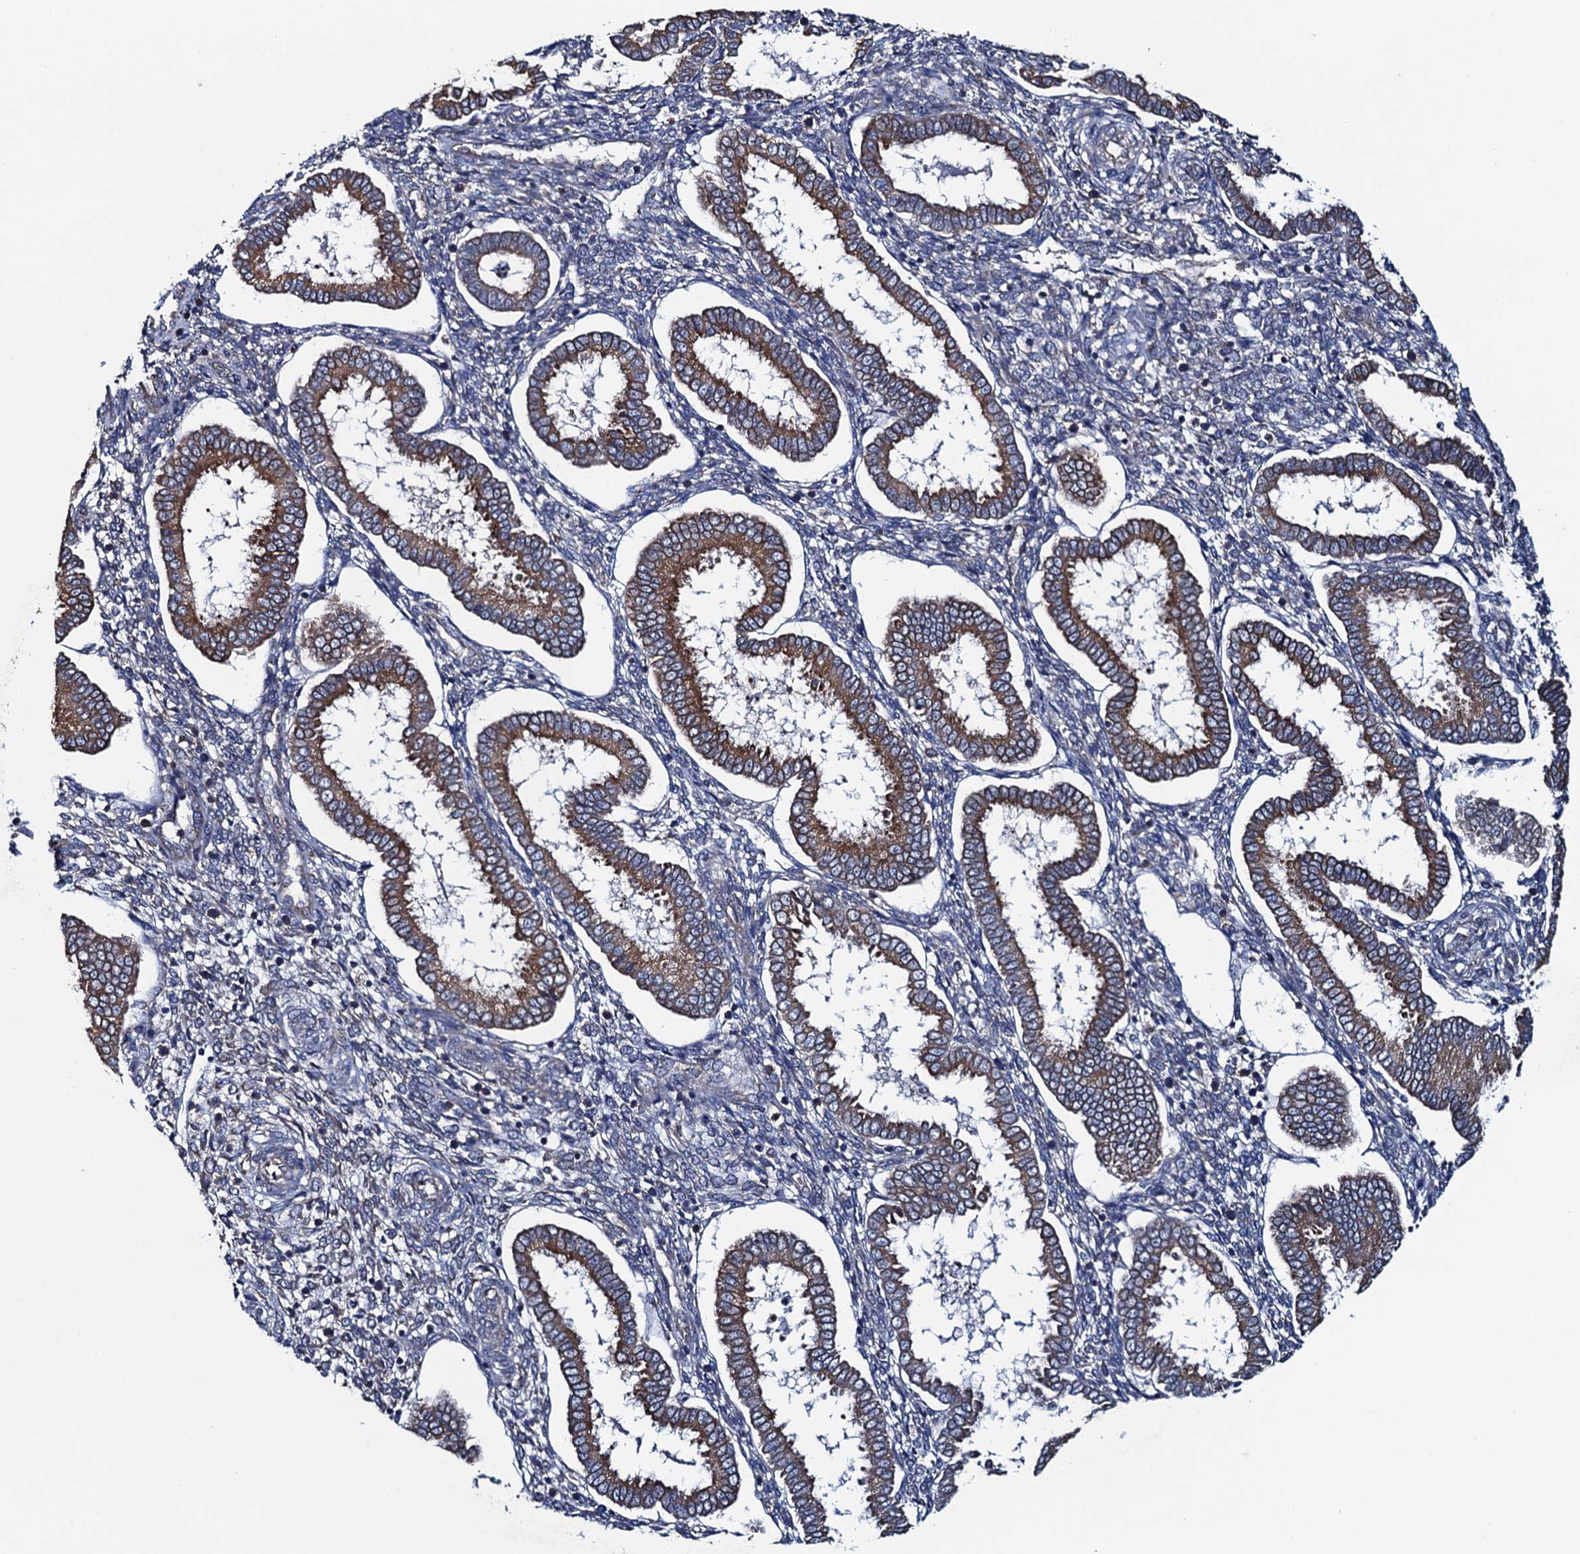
{"staining": {"intensity": "negative", "quantity": "none", "location": "none"}, "tissue": "endometrium", "cell_type": "Cells in endometrial stroma", "image_type": "normal", "snomed": [{"axis": "morphology", "description": "Normal tissue, NOS"}, {"axis": "topography", "description": "Endometrium"}], "caption": "Protein analysis of unremarkable endometrium demonstrates no significant staining in cells in endometrial stroma. Nuclei are stained in blue.", "gene": "ADCY9", "patient": {"sex": "female", "age": 24}}